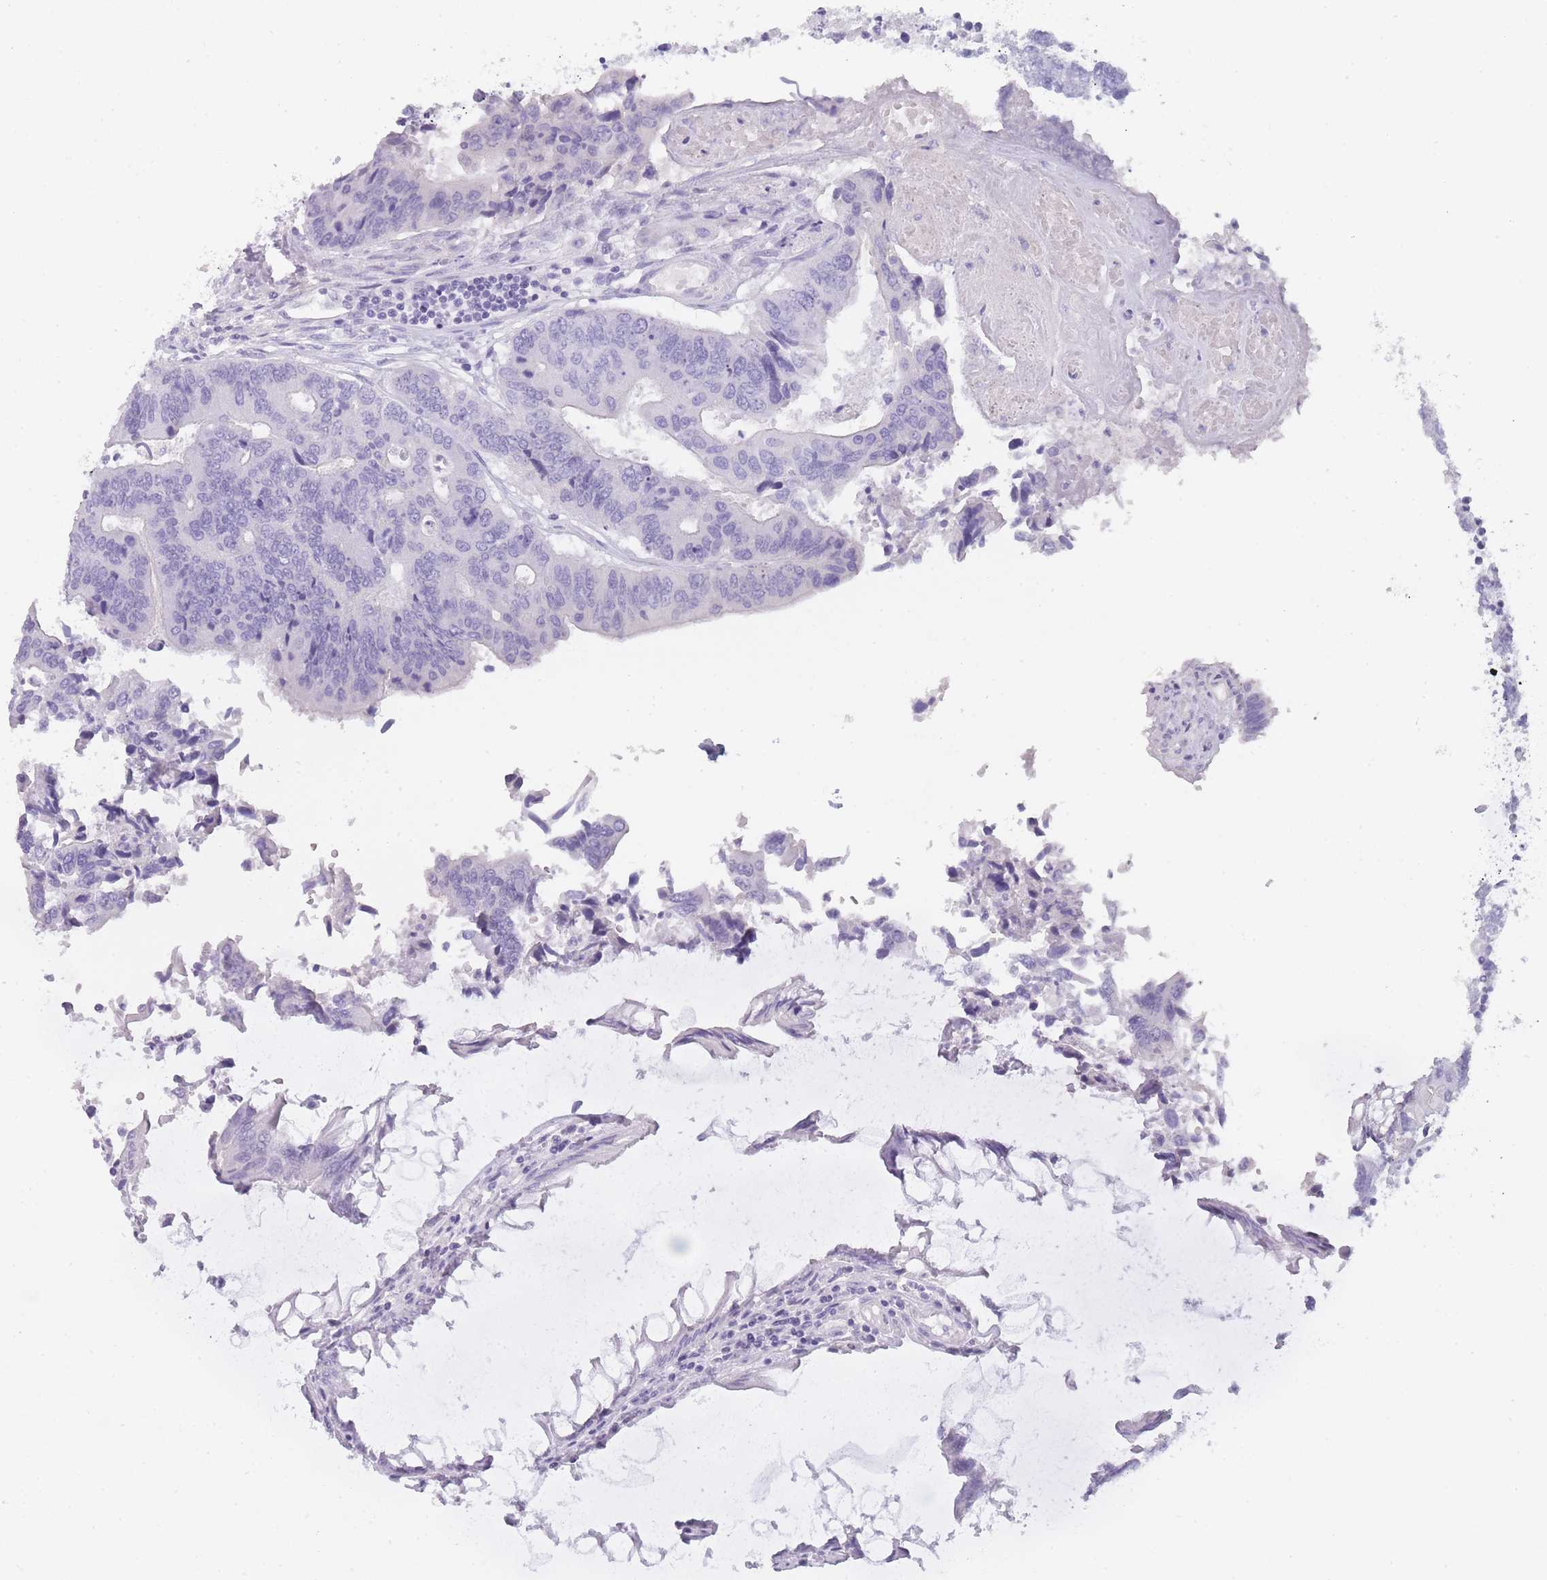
{"staining": {"intensity": "negative", "quantity": "none", "location": "none"}, "tissue": "colorectal cancer", "cell_type": "Tumor cells", "image_type": "cancer", "snomed": [{"axis": "morphology", "description": "Adenocarcinoma, NOS"}, {"axis": "topography", "description": "Colon"}], "caption": "Immunohistochemistry image of human adenocarcinoma (colorectal) stained for a protein (brown), which exhibits no positivity in tumor cells.", "gene": "TCP11", "patient": {"sex": "female", "age": 67}}